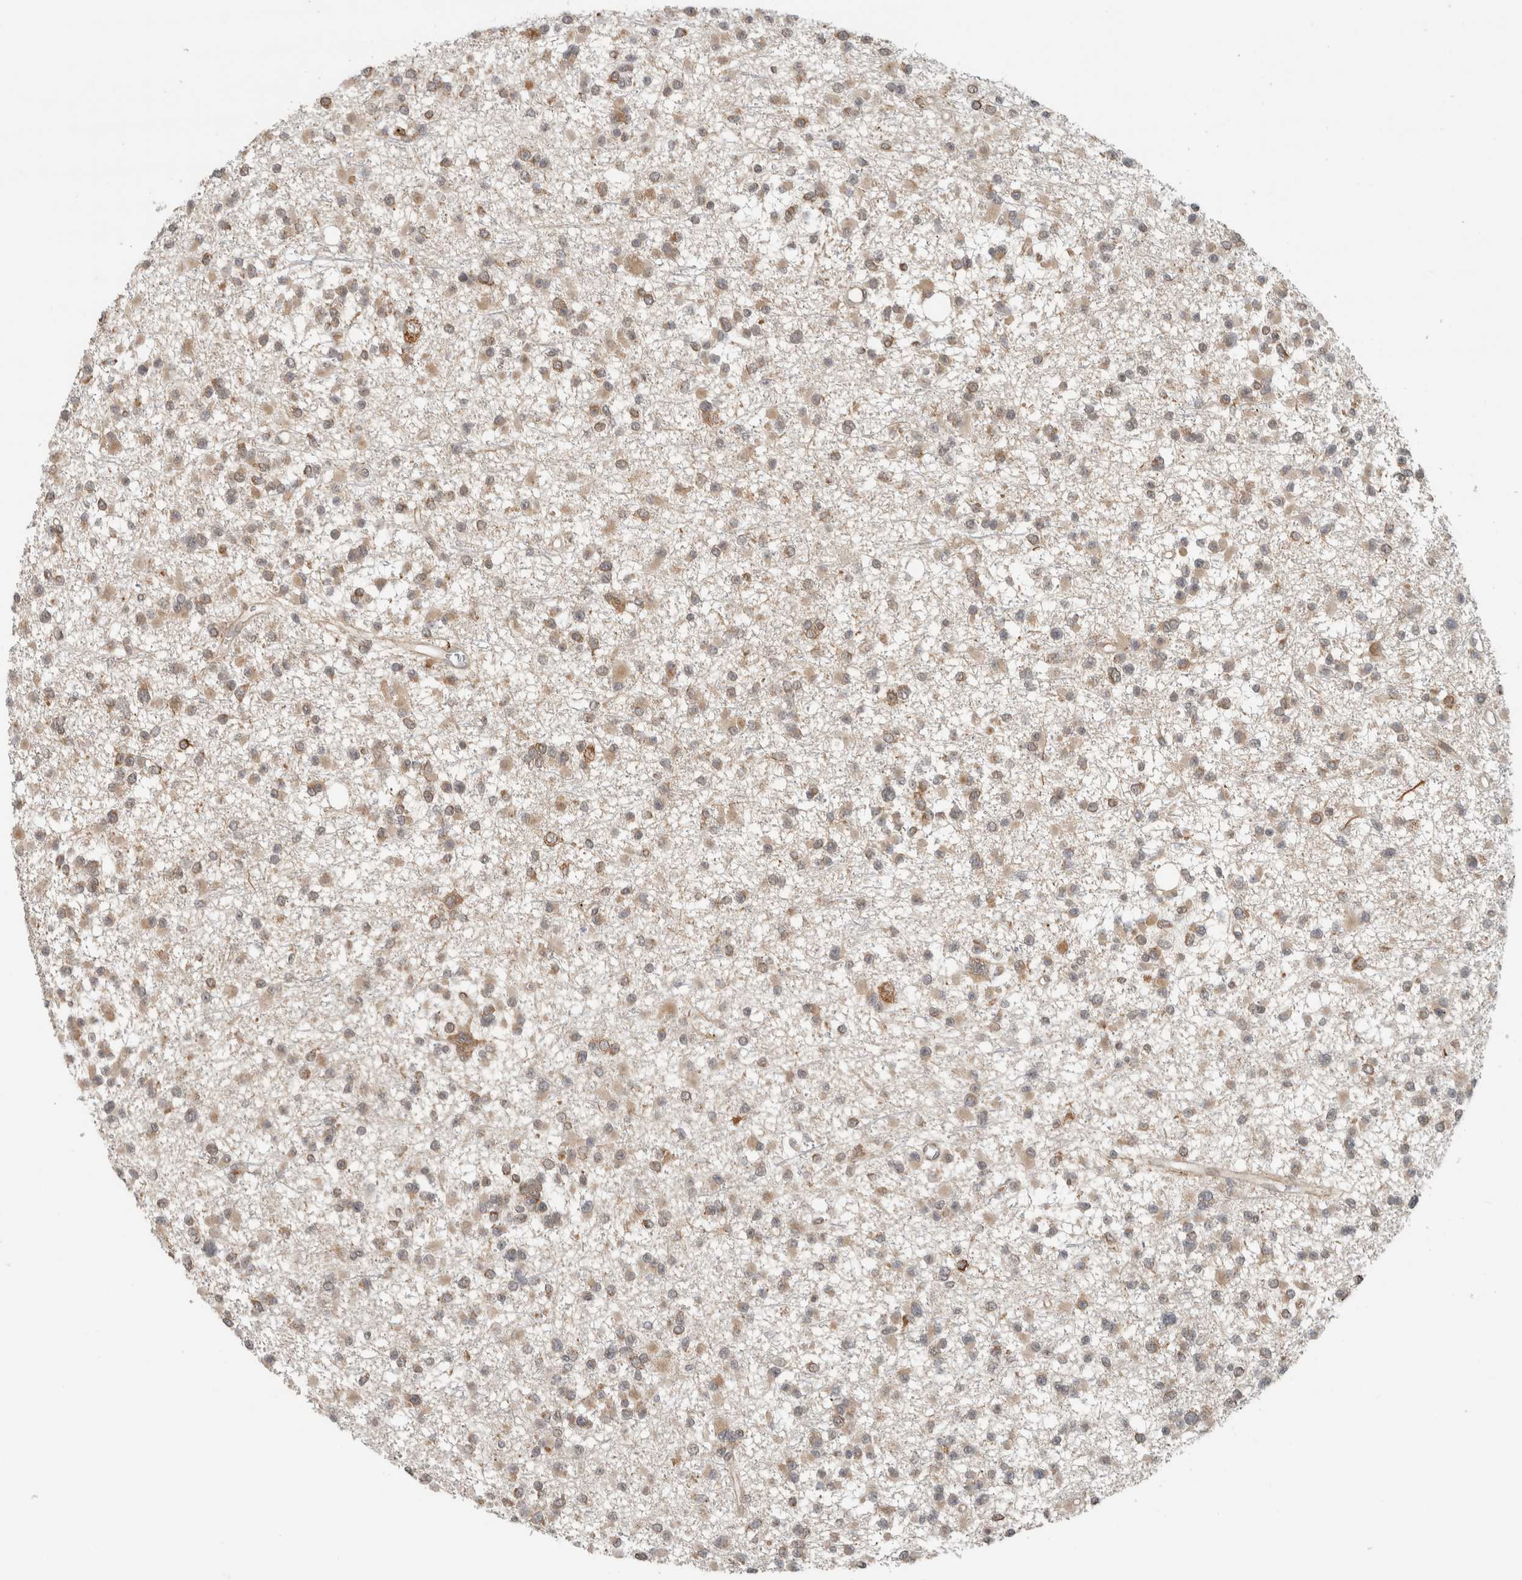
{"staining": {"intensity": "weak", "quantity": "25%-75%", "location": "cytoplasmic/membranous"}, "tissue": "glioma", "cell_type": "Tumor cells", "image_type": "cancer", "snomed": [{"axis": "morphology", "description": "Glioma, malignant, Low grade"}, {"axis": "topography", "description": "Brain"}], "caption": "Glioma stained for a protein (brown) shows weak cytoplasmic/membranous positive positivity in approximately 25%-75% of tumor cells.", "gene": "MS4A7", "patient": {"sex": "female", "age": 22}}